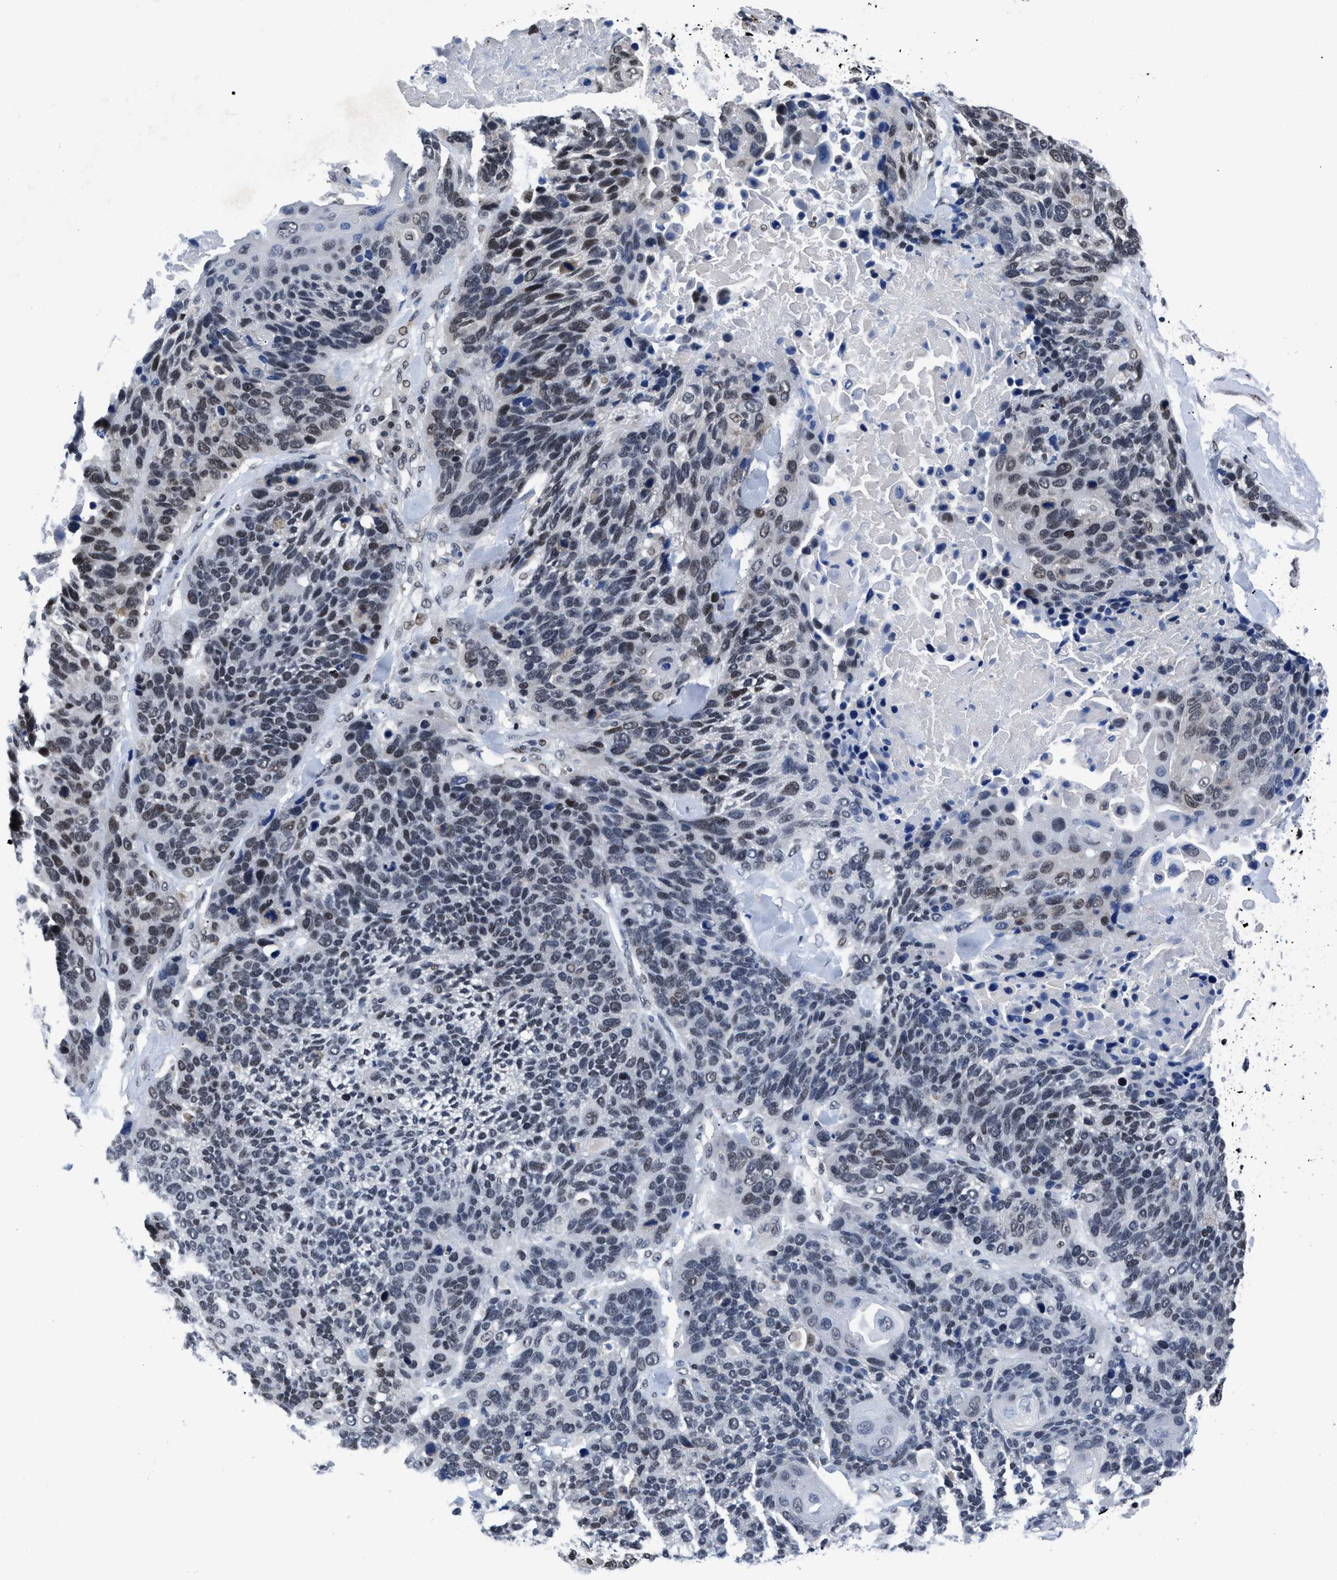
{"staining": {"intensity": "moderate", "quantity": "<25%", "location": "nuclear"}, "tissue": "lung cancer", "cell_type": "Tumor cells", "image_type": "cancer", "snomed": [{"axis": "morphology", "description": "Squamous cell carcinoma, NOS"}, {"axis": "topography", "description": "Lung"}], "caption": "Immunohistochemistry of human lung cancer (squamous cell carcinoma) shows low levels of moderate nuclear expression in about <25% of tumor cells. The staining is performed using DAB brown chromogen to label protein expression. The nuclei are counter-stained blue using hematoxylin.", "gene": "WDR81", "patient": {"sex": "male", "age": 65}}